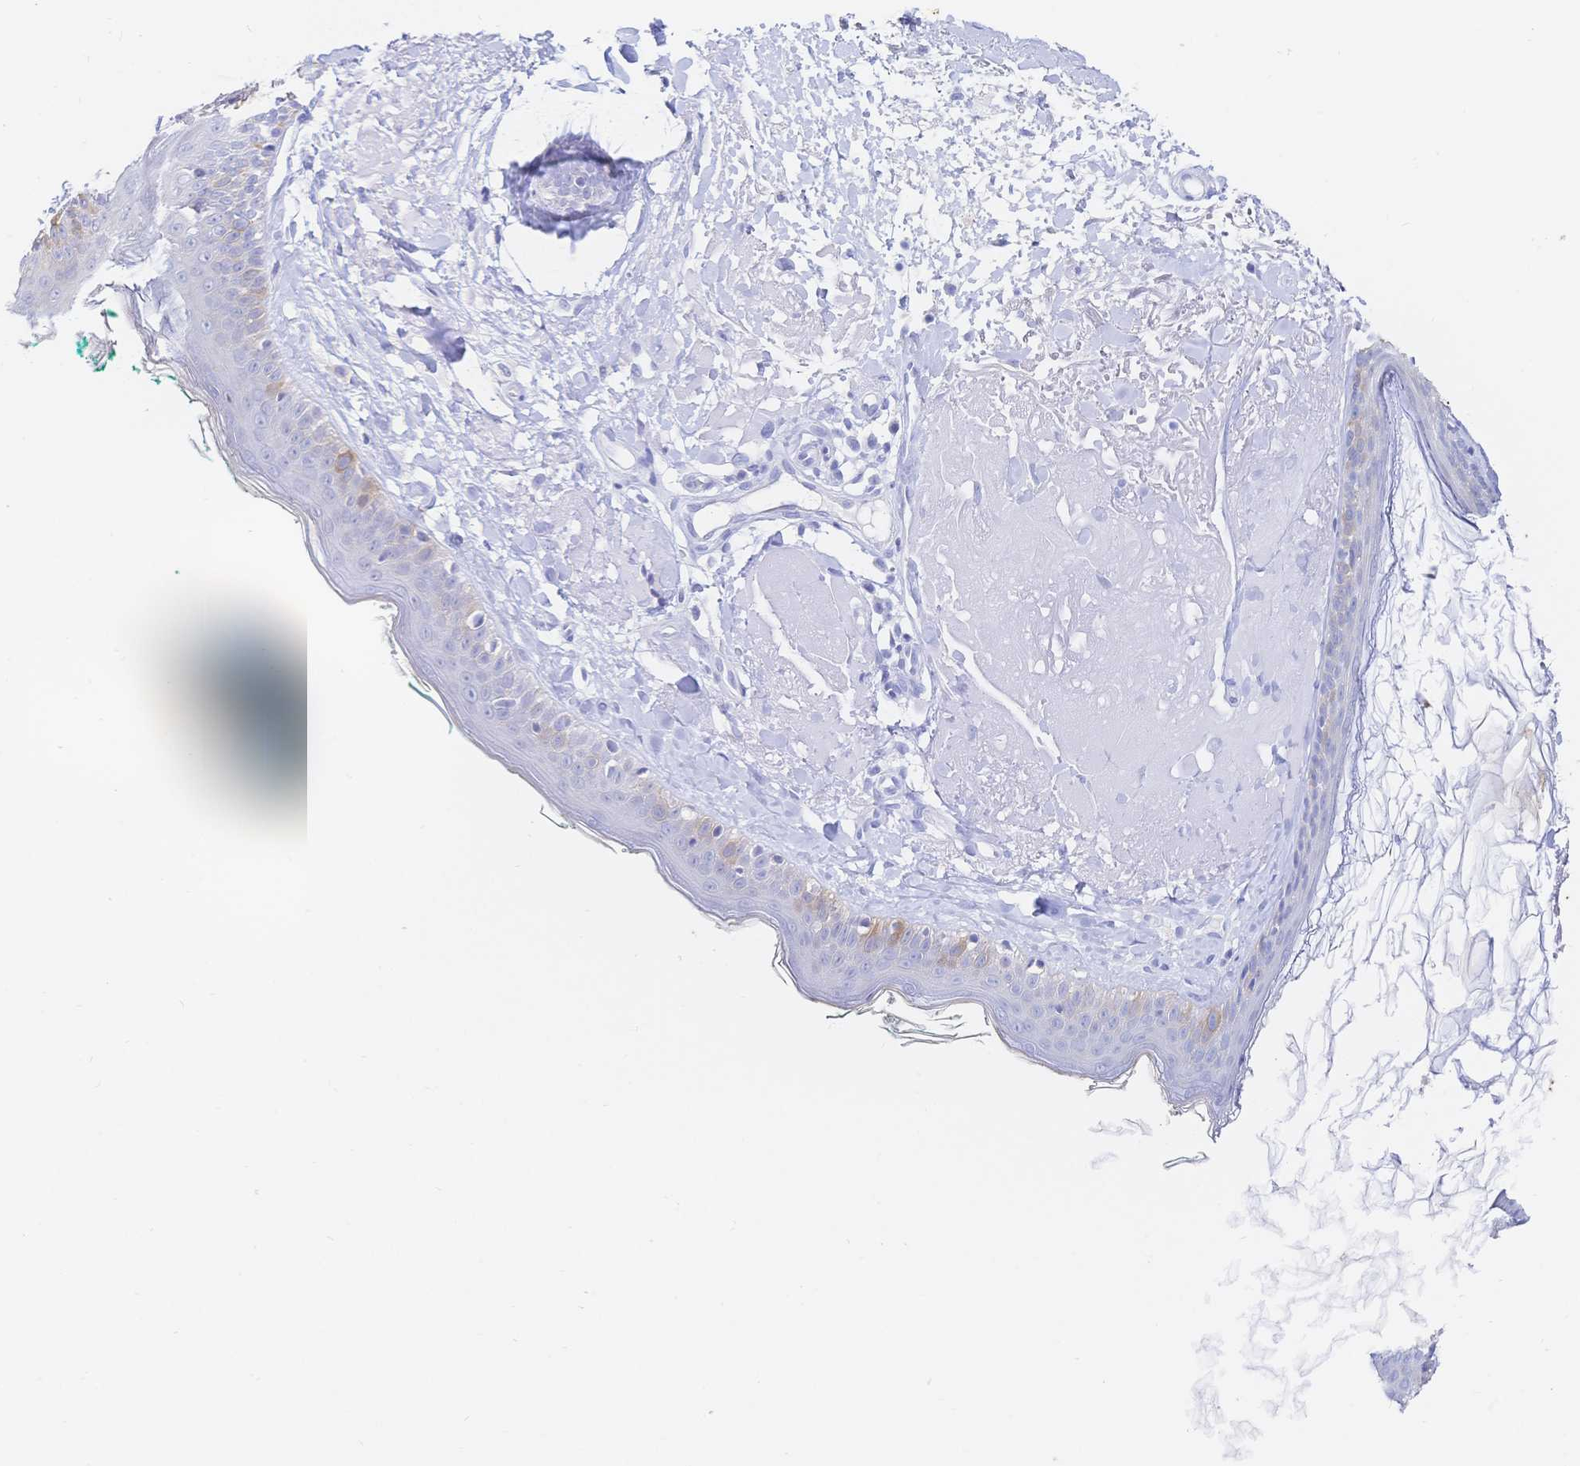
{"staining": {"intensity": "negative", "quantity": "none", "location": "none"}, "tissue": "skin", "cell_type": "Fibroblasts", "image_type": "normal", "snomed": [{"axis": "morphology", "description": "Normal tissue, NOS"}, {"axis": "topography", "description": "Skin"}], "caption": "An immunohistochemistry (IHC) histopathology image of benign skin is shown. There is no staining in fibroblasts of skin.", "gene": "RRM1", "patient": {"sex": "male", "age": 73}}